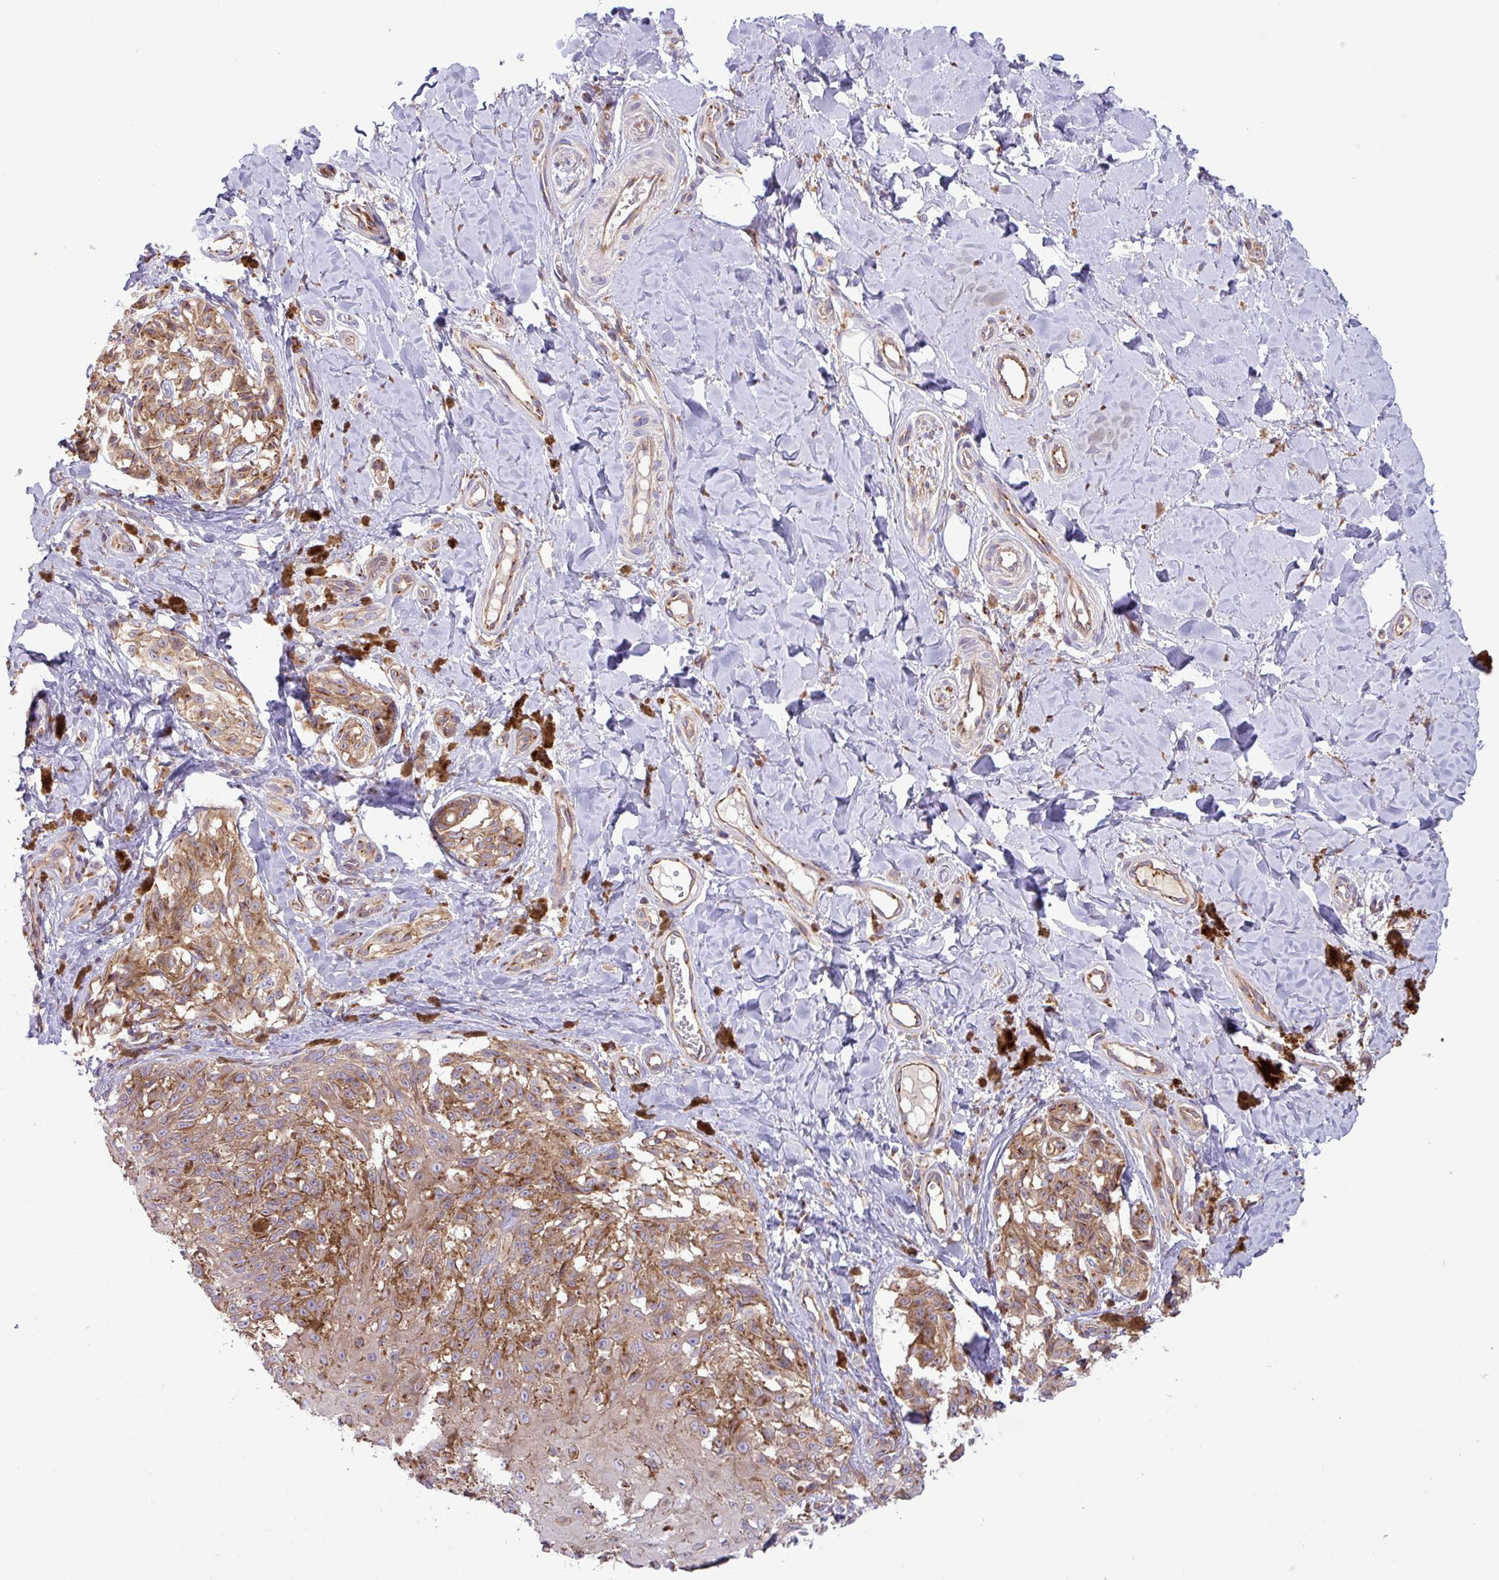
{"staining": {"intensity": "moderate", "quantity": ">75%", "location": "cytoplasmic/membranous"}, "tissue": "melanoma", "cell_type": "Tumor cells", "image_type": "cancer", "snomed": [{"axis": "morphology", "description": "Malignant melanoma, NOS"}, {"axis": "topography", "description": "Skin"}], "caption": "Melanoma tissue reveals moderate cytoplasmic/membranous staining in approximately >75% of tumor cells, visualized by immunohistochemistry.", "gene": "RAB19", "patient": {"sex": "female", "age": 65}}